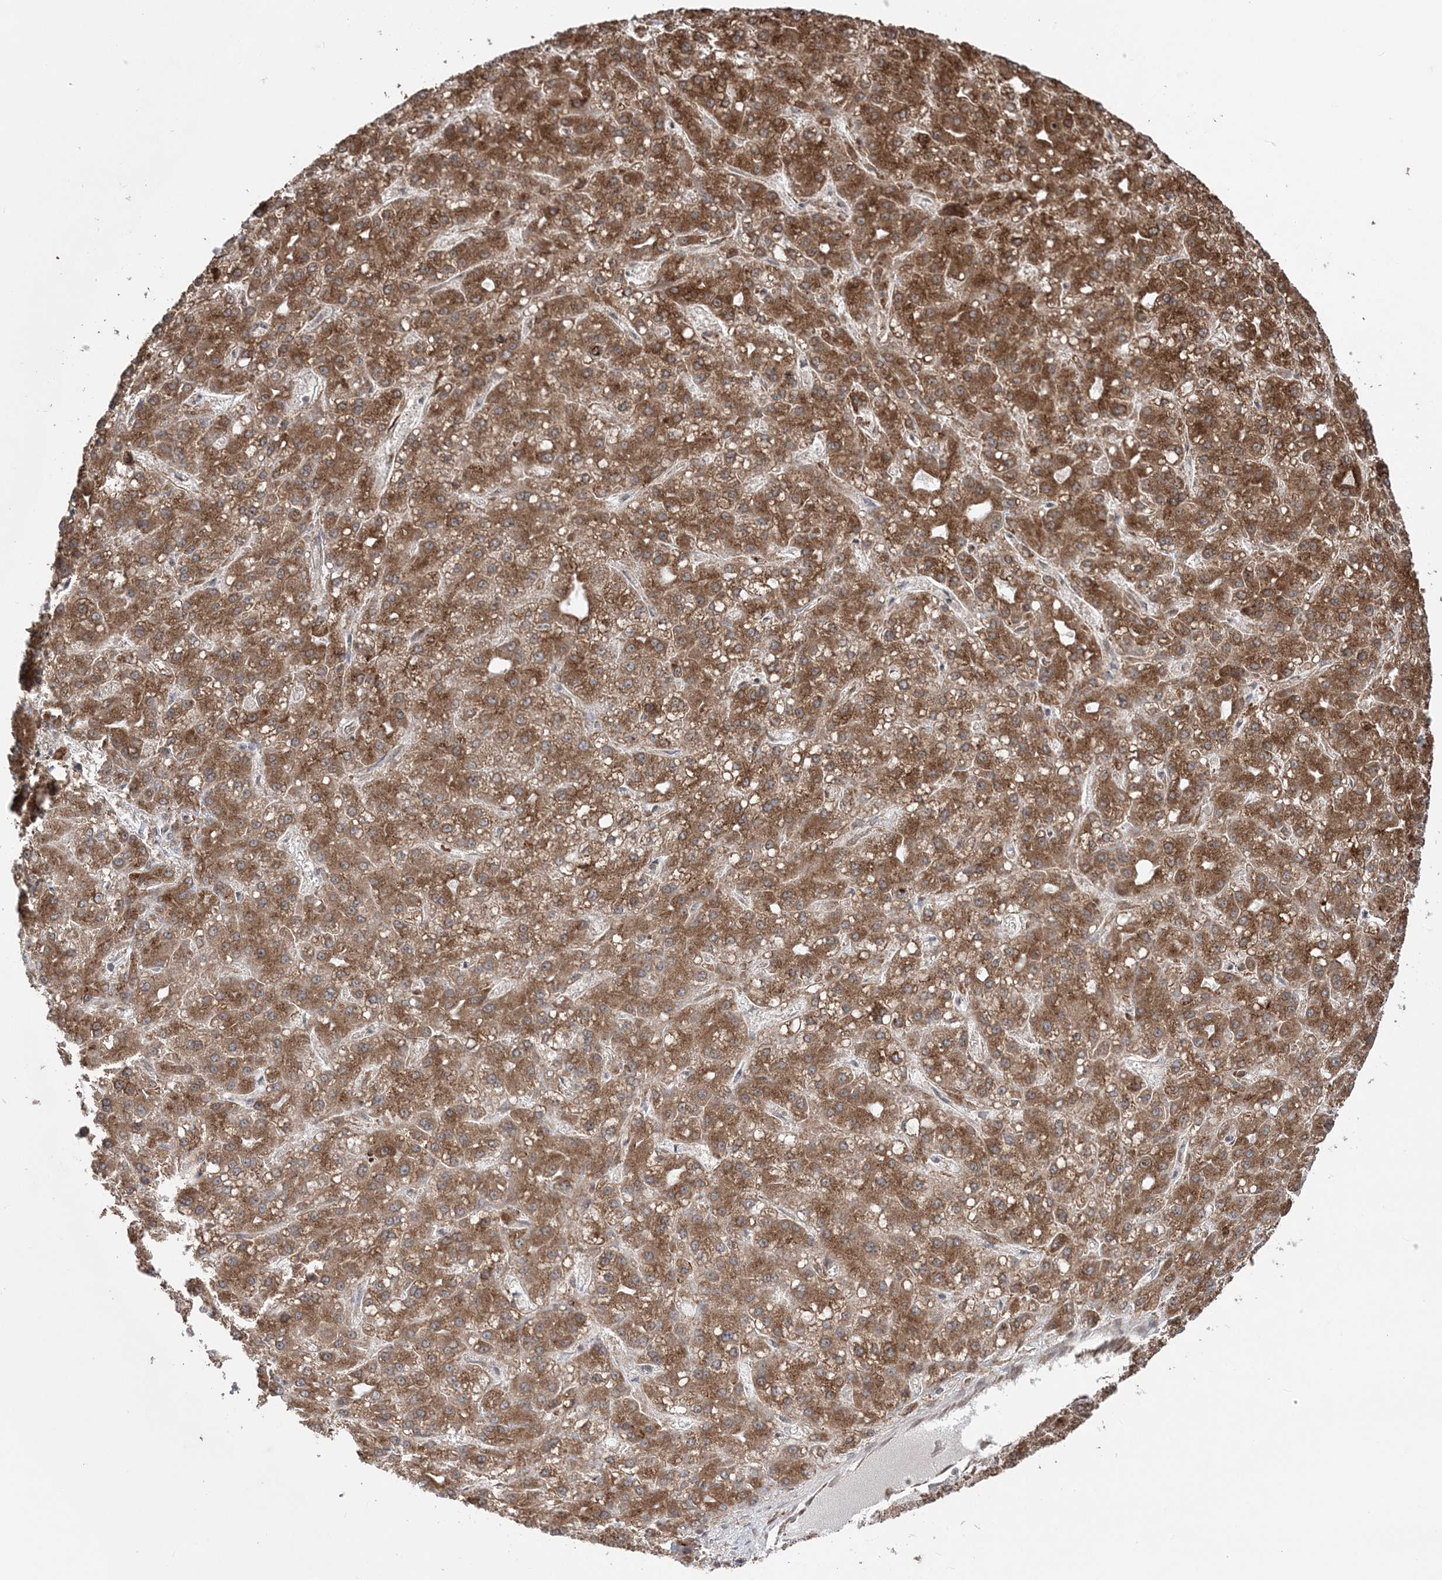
{"staining": {"intensity": "strong", "quantity": ">75%", "location": "cytoplasmic/membranous"}, "tissue": "liver cancer", "cell_type": "Tumor cells", "image_type": "cancer", "snomed": [{"axis": "morphology", "description": "Carcinoma, Hepatocellular, NOS"}, {"axis": "topography", "description": "Liver"}], "caption": "A high-resolution photomicrograph shows immunohistochemistry staining of liver cancer (hepatocellular carcinoma), which exhibits strong cytoplasmic/membranous staining in approximately >75% of tumor cells.", "gene": "TMED10", "patient": {"sex": "male", "age": 67}}